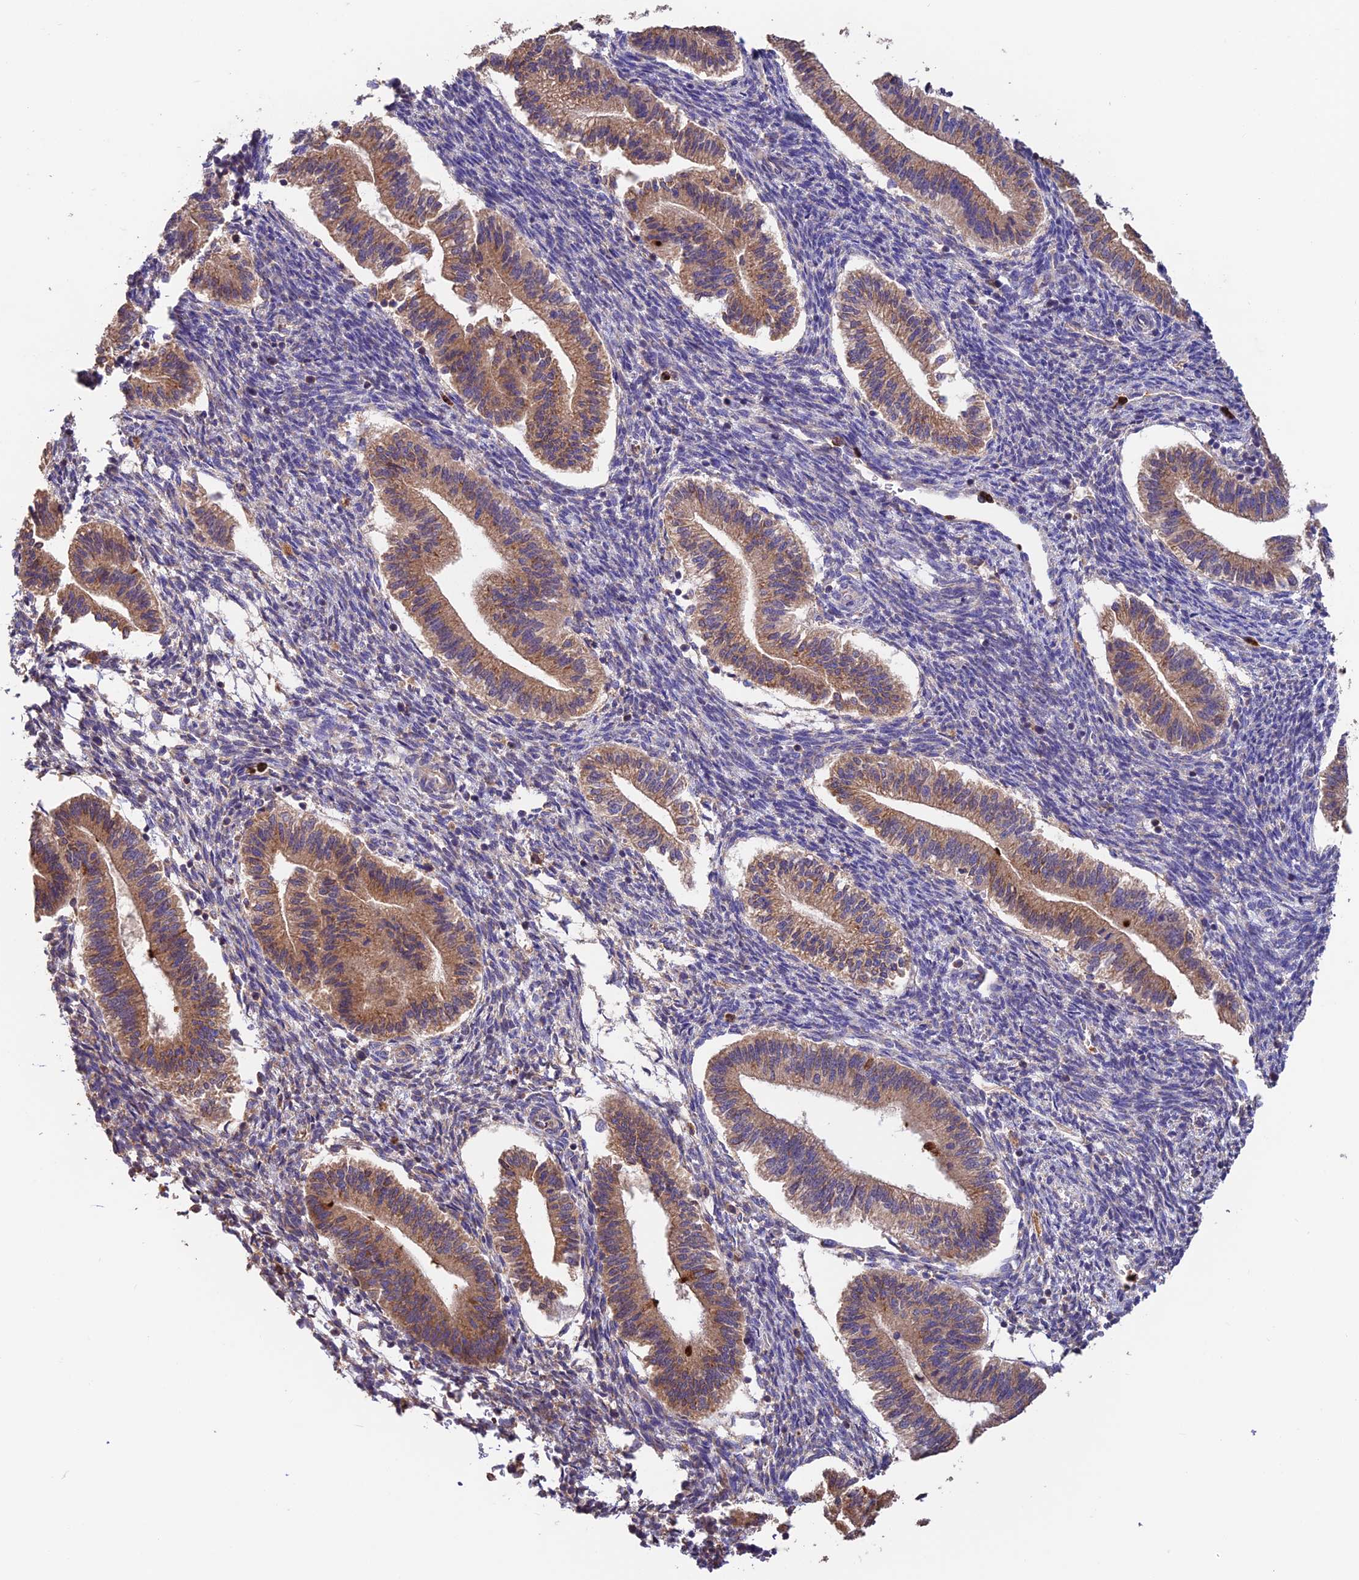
{"staining": {"intensity": "moderate", "quantity": "25%-75%", "location": "cytoplasmic/membranous"}, "tissue": "endometrium", "cell_type": "Cells in endometrial stroma", "image_type": "normal", "snomed": [{"axis": "morphology", "description": "Normal tissue, NOS"}, {"axis": "topography", "description": "Endometrium"}], "caption": "Cells in endometrial stroma exhibit medium levels of moderate cytoplasmic/membranous expression in approximately 25%-75% of cells in benign endometrium. (Stains: DAB (3,3'-diaminobenzidine) in brown, nuclei in blue, Microscopy: brightfield microscopy at high magnification).", "gene": "EMC3", "patient": {"sex": "female", "age": 25}}